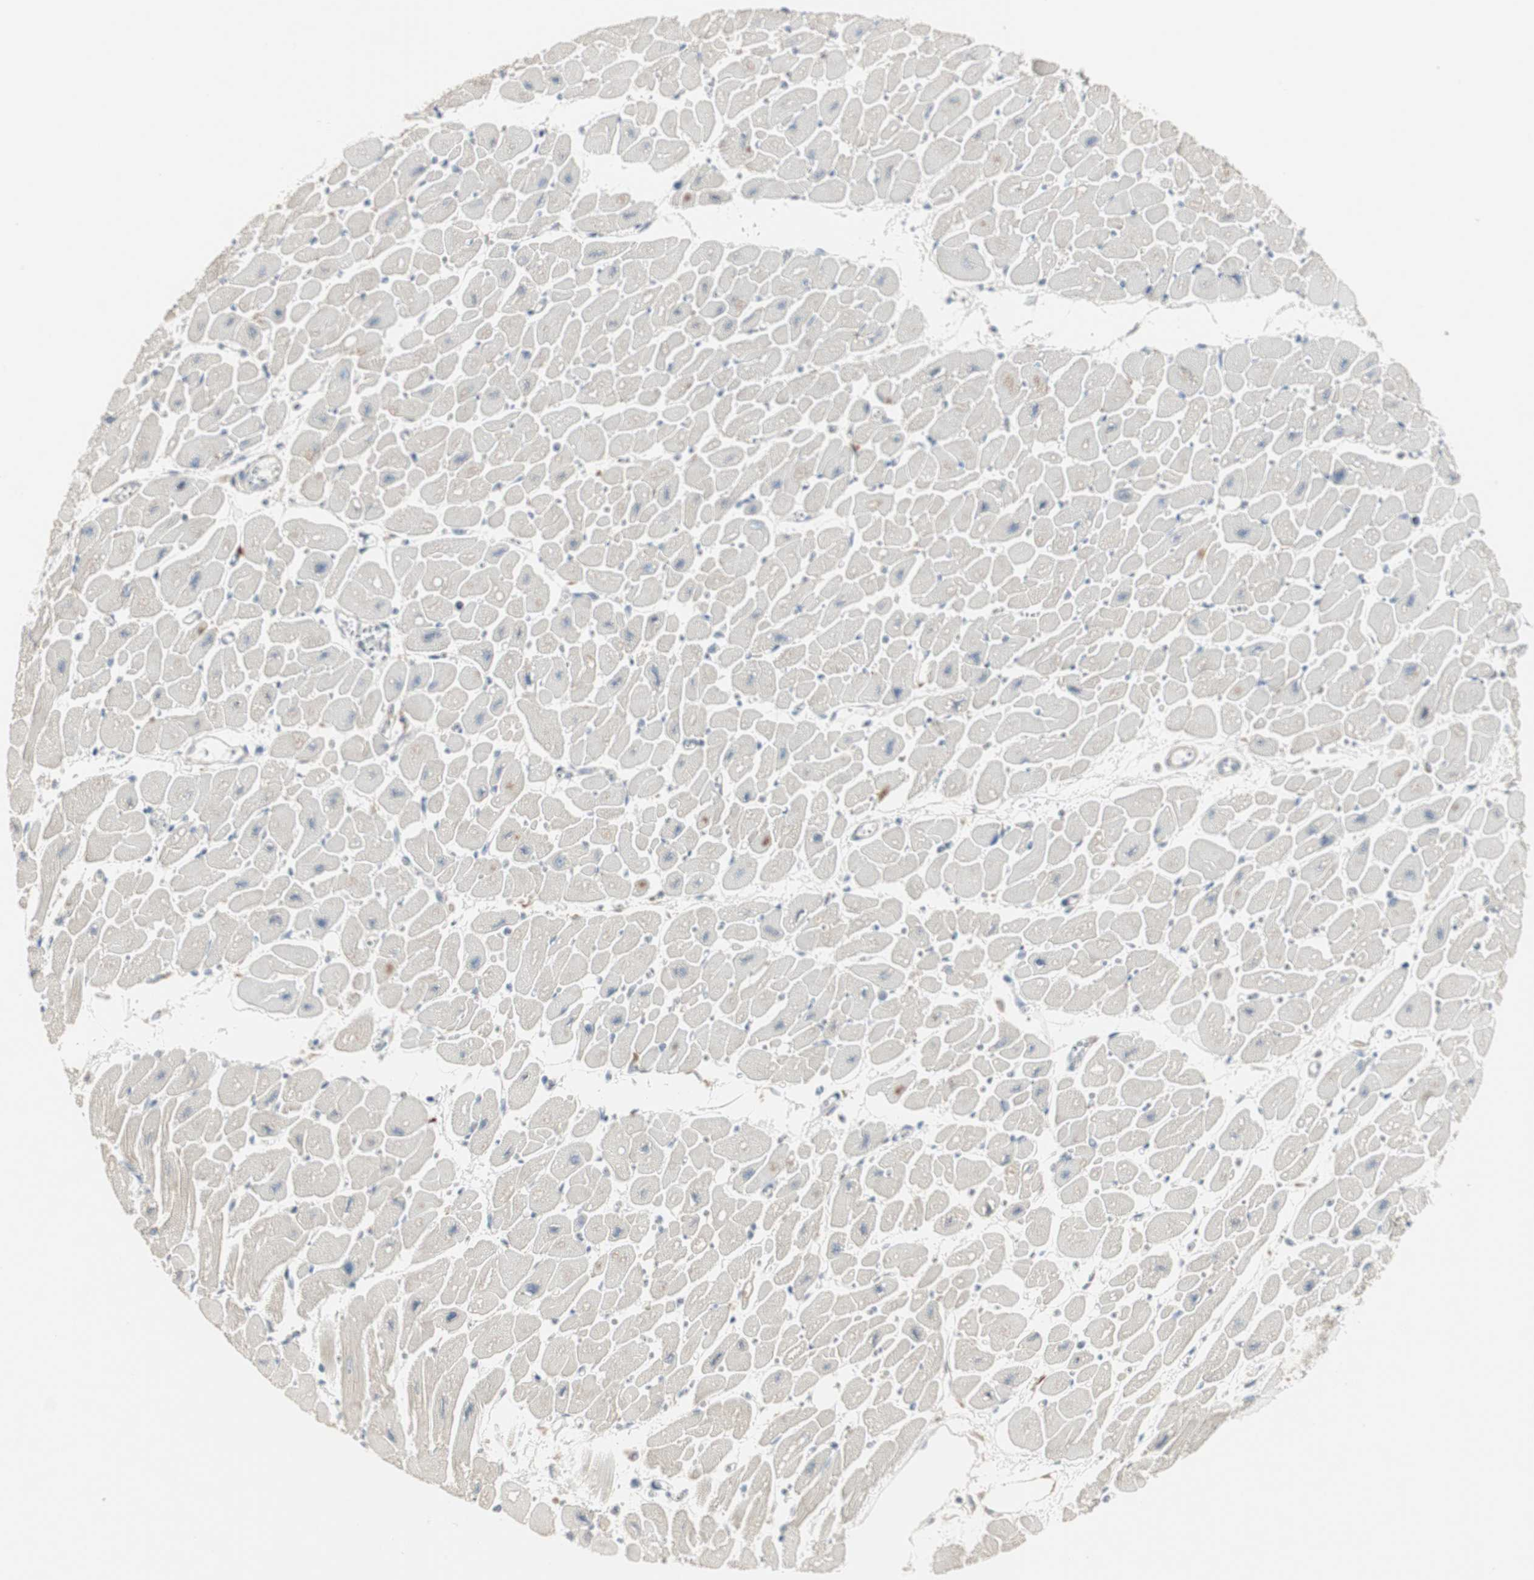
{"staining": {"intensity": "negative", "quantity": "none", "location": "none"}, "tissue": "heart muscle", "cell_type": "Cardiomyocytes", "image_type": "normal", "snomed": [{"axis": "morphology", "description": "Normal tissue, NOS"}, {"axis": "topography", "description": "Heart"}], "caption": "Immunohistochemistry (IHC) image of normal heart muscle: human heart muscle stained with DAB (3,3'-diaminobenzidine) reveals no significant protein positivity in cardiomyocytes.", "gene": "ZFP36", "patient": {"sex": "female", "age": 54}}